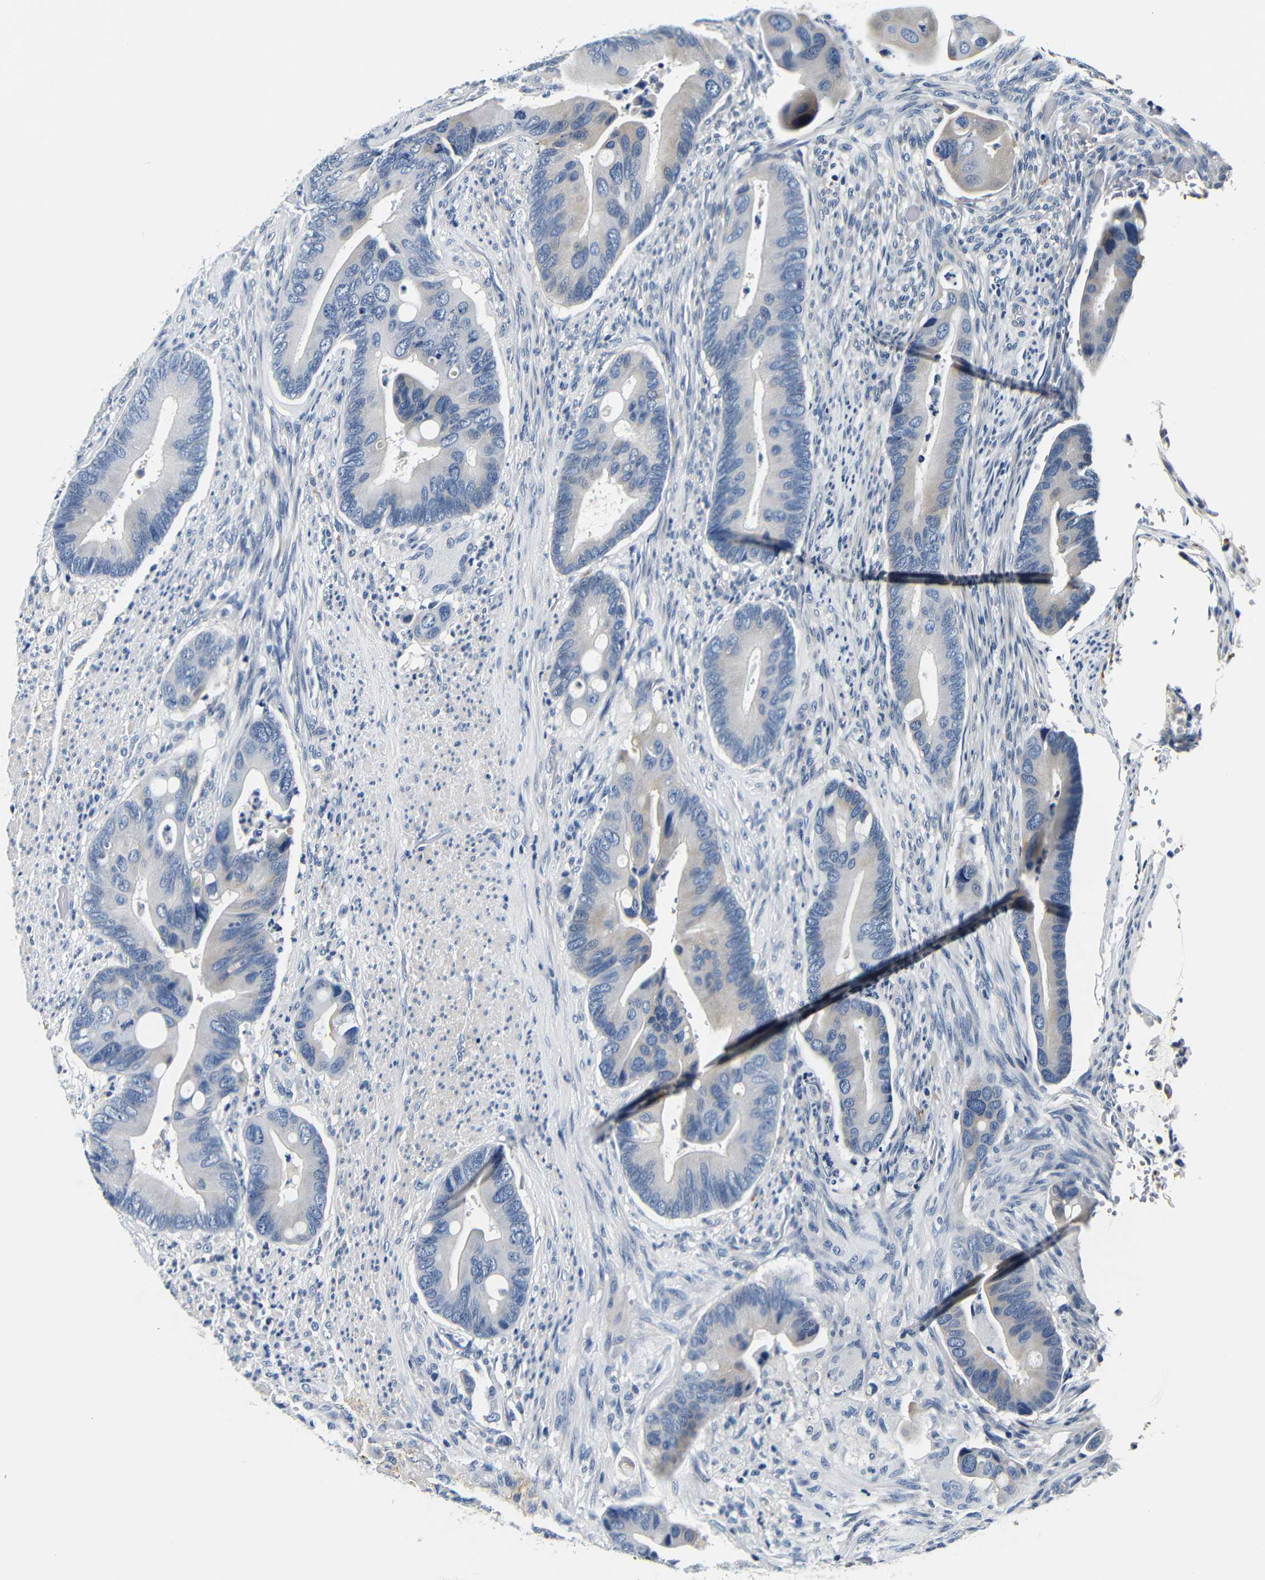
{"staining": {"intensity": "weak", "quantity": "<25%", "location": "cytoplasmic/membranous"}, "tissue": "colorectal cancer", "cell_type": "Tumor cells", "image_type": "cancer", "snomed": [{"axis": "morphology", "description": "Adenocarcinoma, NOS"}, {"axis": "topography", "description": "Rectum"}], "caption": "This is an immunohistochemistry image of colorectal cancer (adenocarcinoma). There is no expression in tumor cells.", "gene": "GP1BA", "patient": {"sex": "female", "age": 57}}